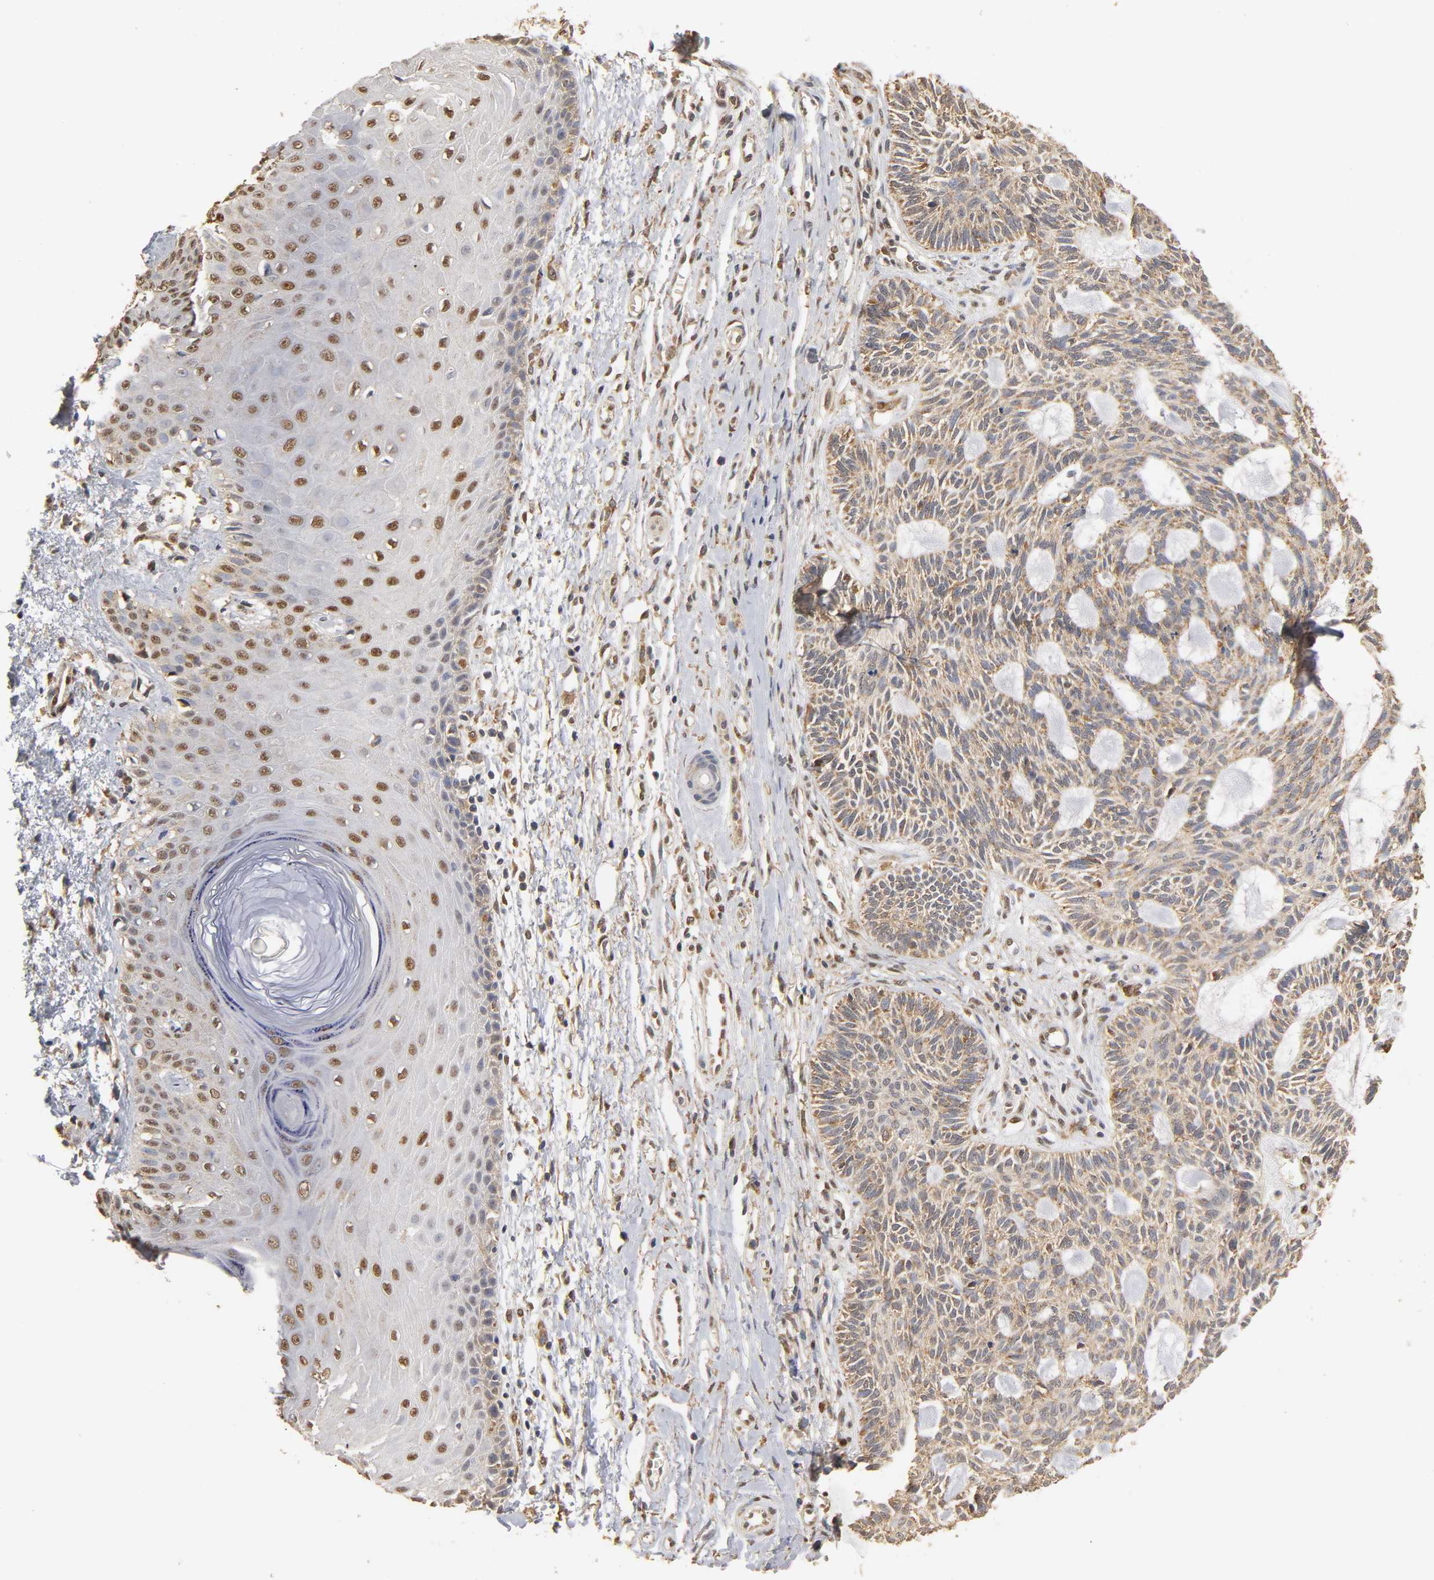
{"staining": {"intensity": "moderate", "quantity": ">75%", "location": "cytoplasmic/membranous,nuclear"}, "tissue": "skin cancer", "cell_type": "Tumor cells", "image_type": "cancer", "snomed": [{"axis": "morphology", "description": "Basal cell carcinoma"}, {"axis": "topography", "description": "Skin"}], "caption": "Tumor cells reveal medium levels of moderate cytoplasmic/membranous and nuclear expression in about >75% of cells in human skin cancer (basal cell carcinoma). (brown staining indicates protein expression, while blue staining denotes nuclei).", "gene": "PKN1", "patient": {"sex": "male", "age": 67}}